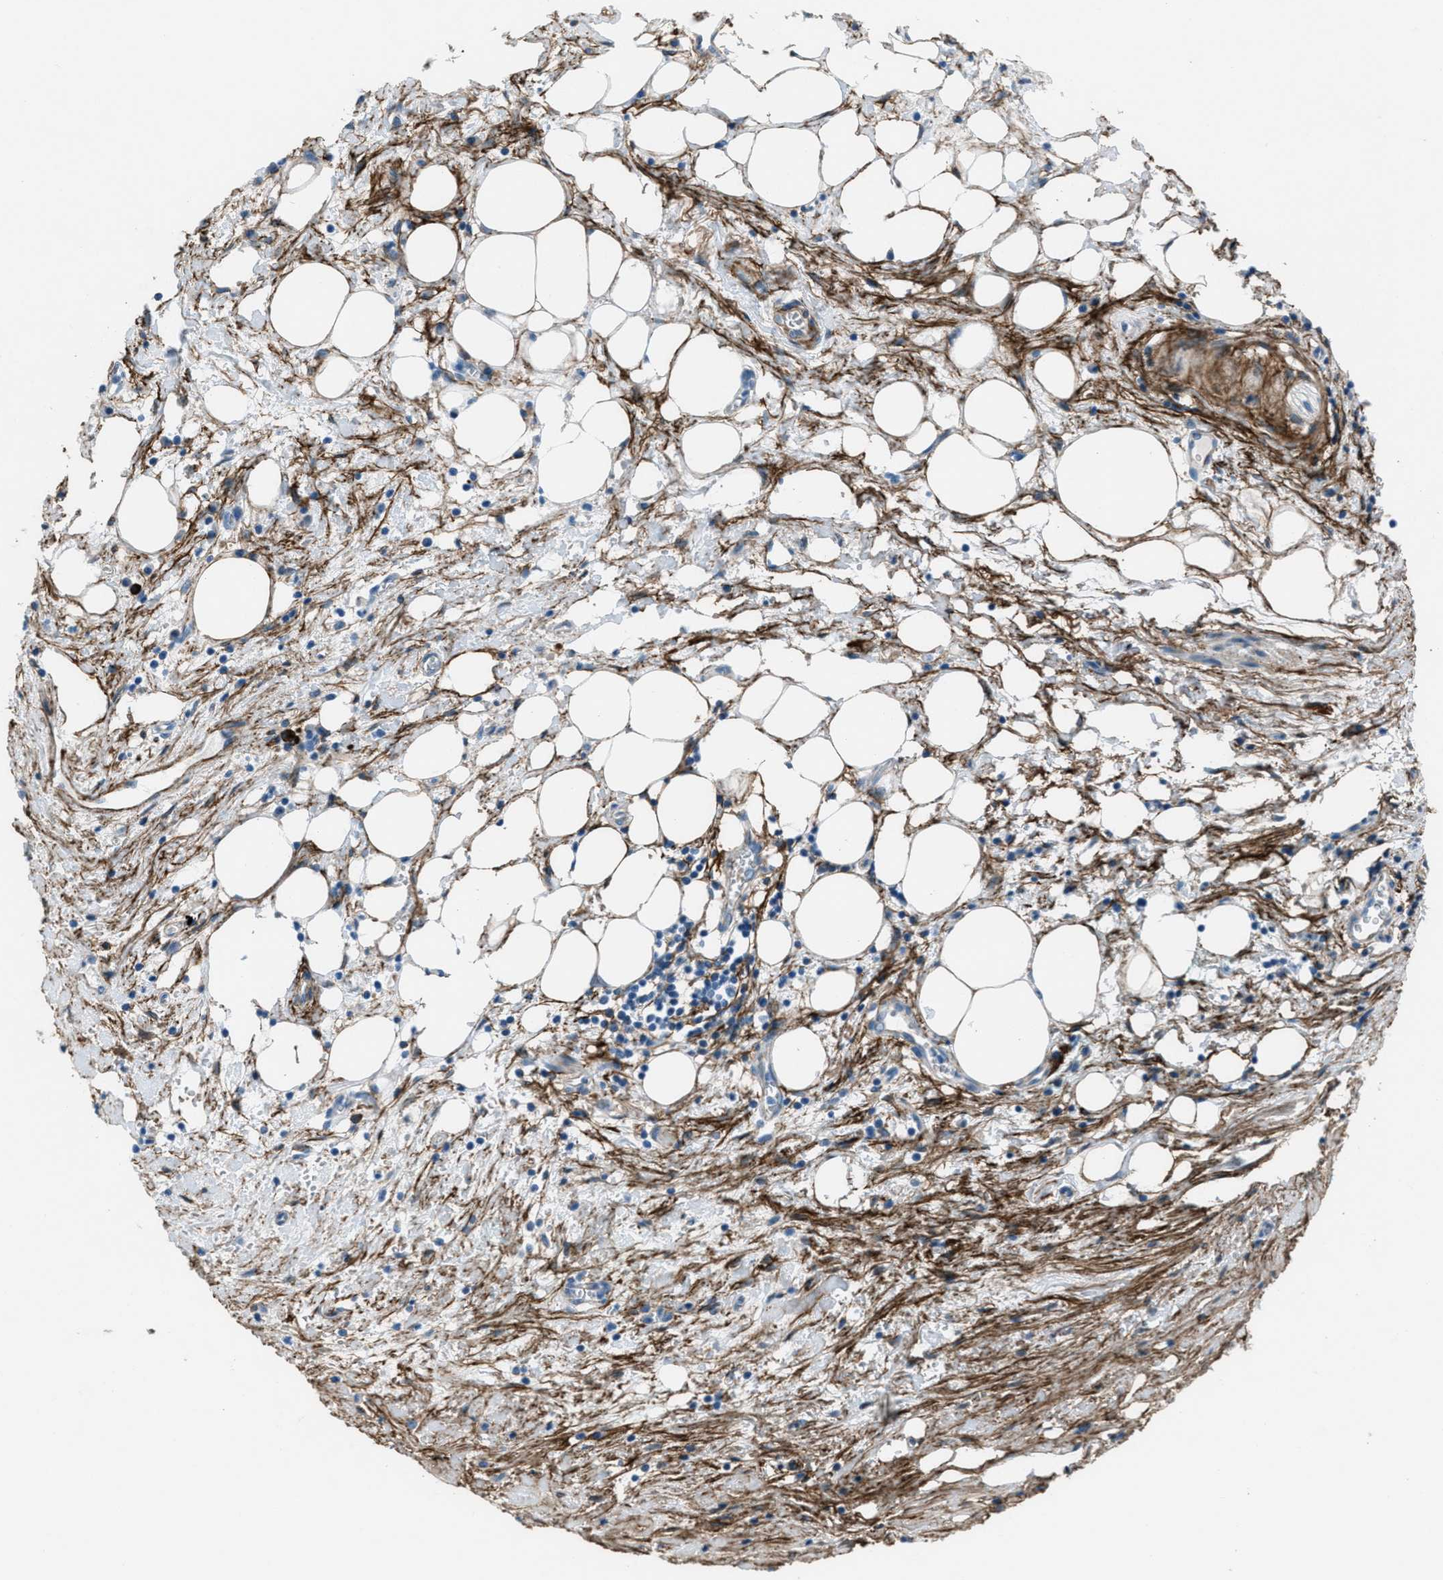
{"staining": {"intensity": "negative", "quantity": "none", "location": "none"}, "tissue": "pancreatic cancer", "cell_type": "Tumor cells", "image_type": "cancer", "snomed": [{"axis": "morphology", "description": "Adenocarcinoma, NOS"}, {"axis": "topography", "description": "Pancreas"}], "caption": "An IHC micrograph of pancreatic cancer (adenocarcinoma) is shown. There is no staining in tumor cells of pancreatic cancer (adenocarcinoma).", "gene": "FBN1", "patient": {"sex": "female", "age": 70}}